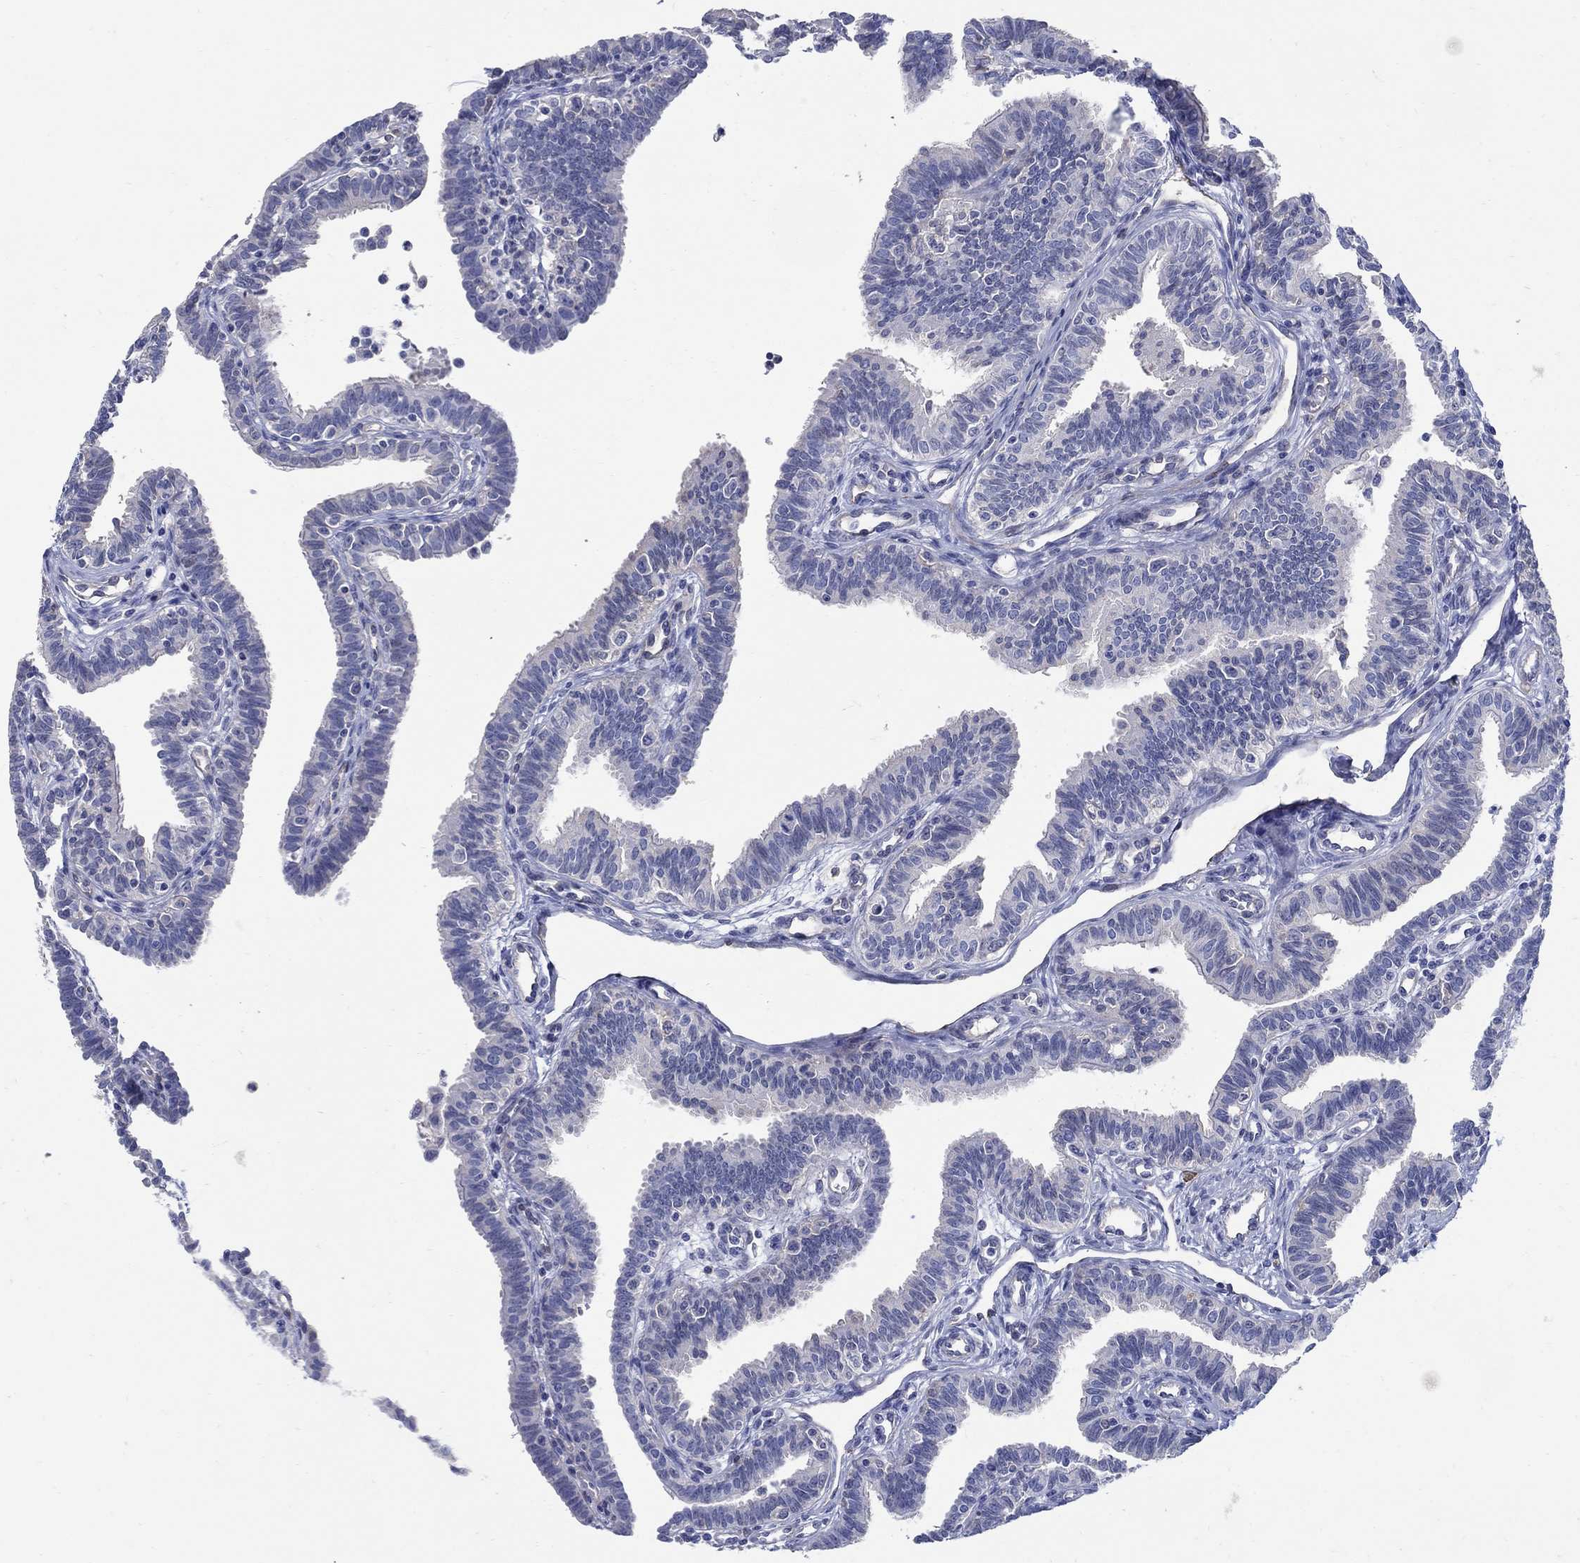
{"staining": {"intensity": "negative", "quantity": "none", "location": "none"}, "tissue": "fallopian tube", "cell_type": "Glandular cells", "image_type": "normal", "snomed": [{"axis": "morphology", "description": "Normal tissue, NOS"}, {"axis": "topography", "description": "Fallopian tube"}], "caption": "The photomicrograph shows no significant staining in glandular cells of fallopian tube. The staining was performed using DAB to visualize the protein expression in brown, while the nuclei were stained in blue with hematoxylin (Magnification: 20x).", "gene": "REEP2", "patient": {"sex": "female", "age": 36}}